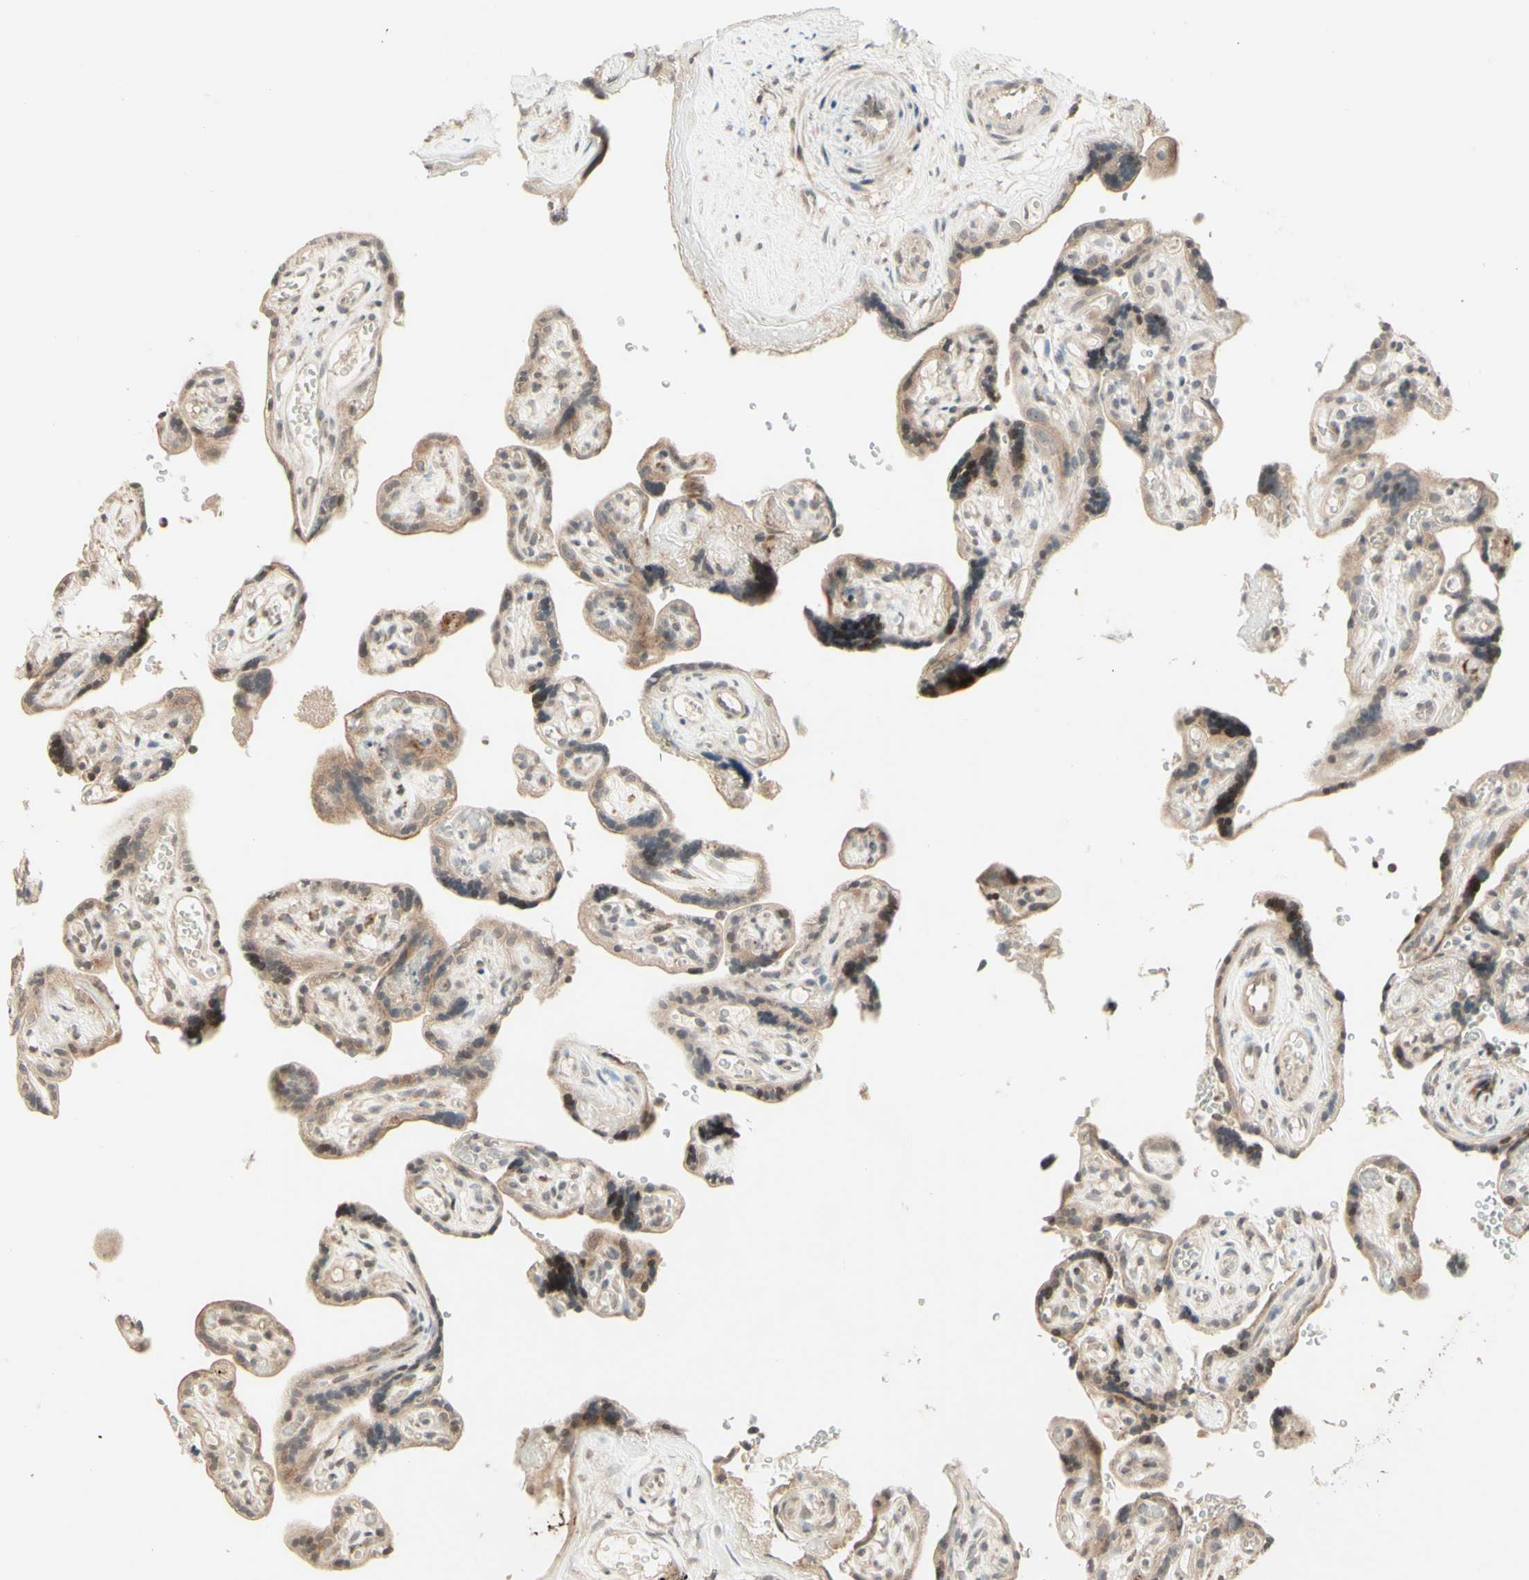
{"staining": {"intensity": "moderate", "quantity": ">75%", "location": "cytoplasmic/membranous"}, "tissue": "placenta", "cell_type": "Decidual cells", "image_type": "normal", "snomed": [{"axis": "morphology", "description": "Normal tissue, NOS"}, {"axis": "topography", "description": "Placenta"}], "caption": "Placenta stained with DAB IHC demonstrates medium levels of moderate cytoplasmic/membranous positivity in approximately >75% of decidual cells.", "gene": "ZW10", "patient": {"sex": "female", "age": 30}}